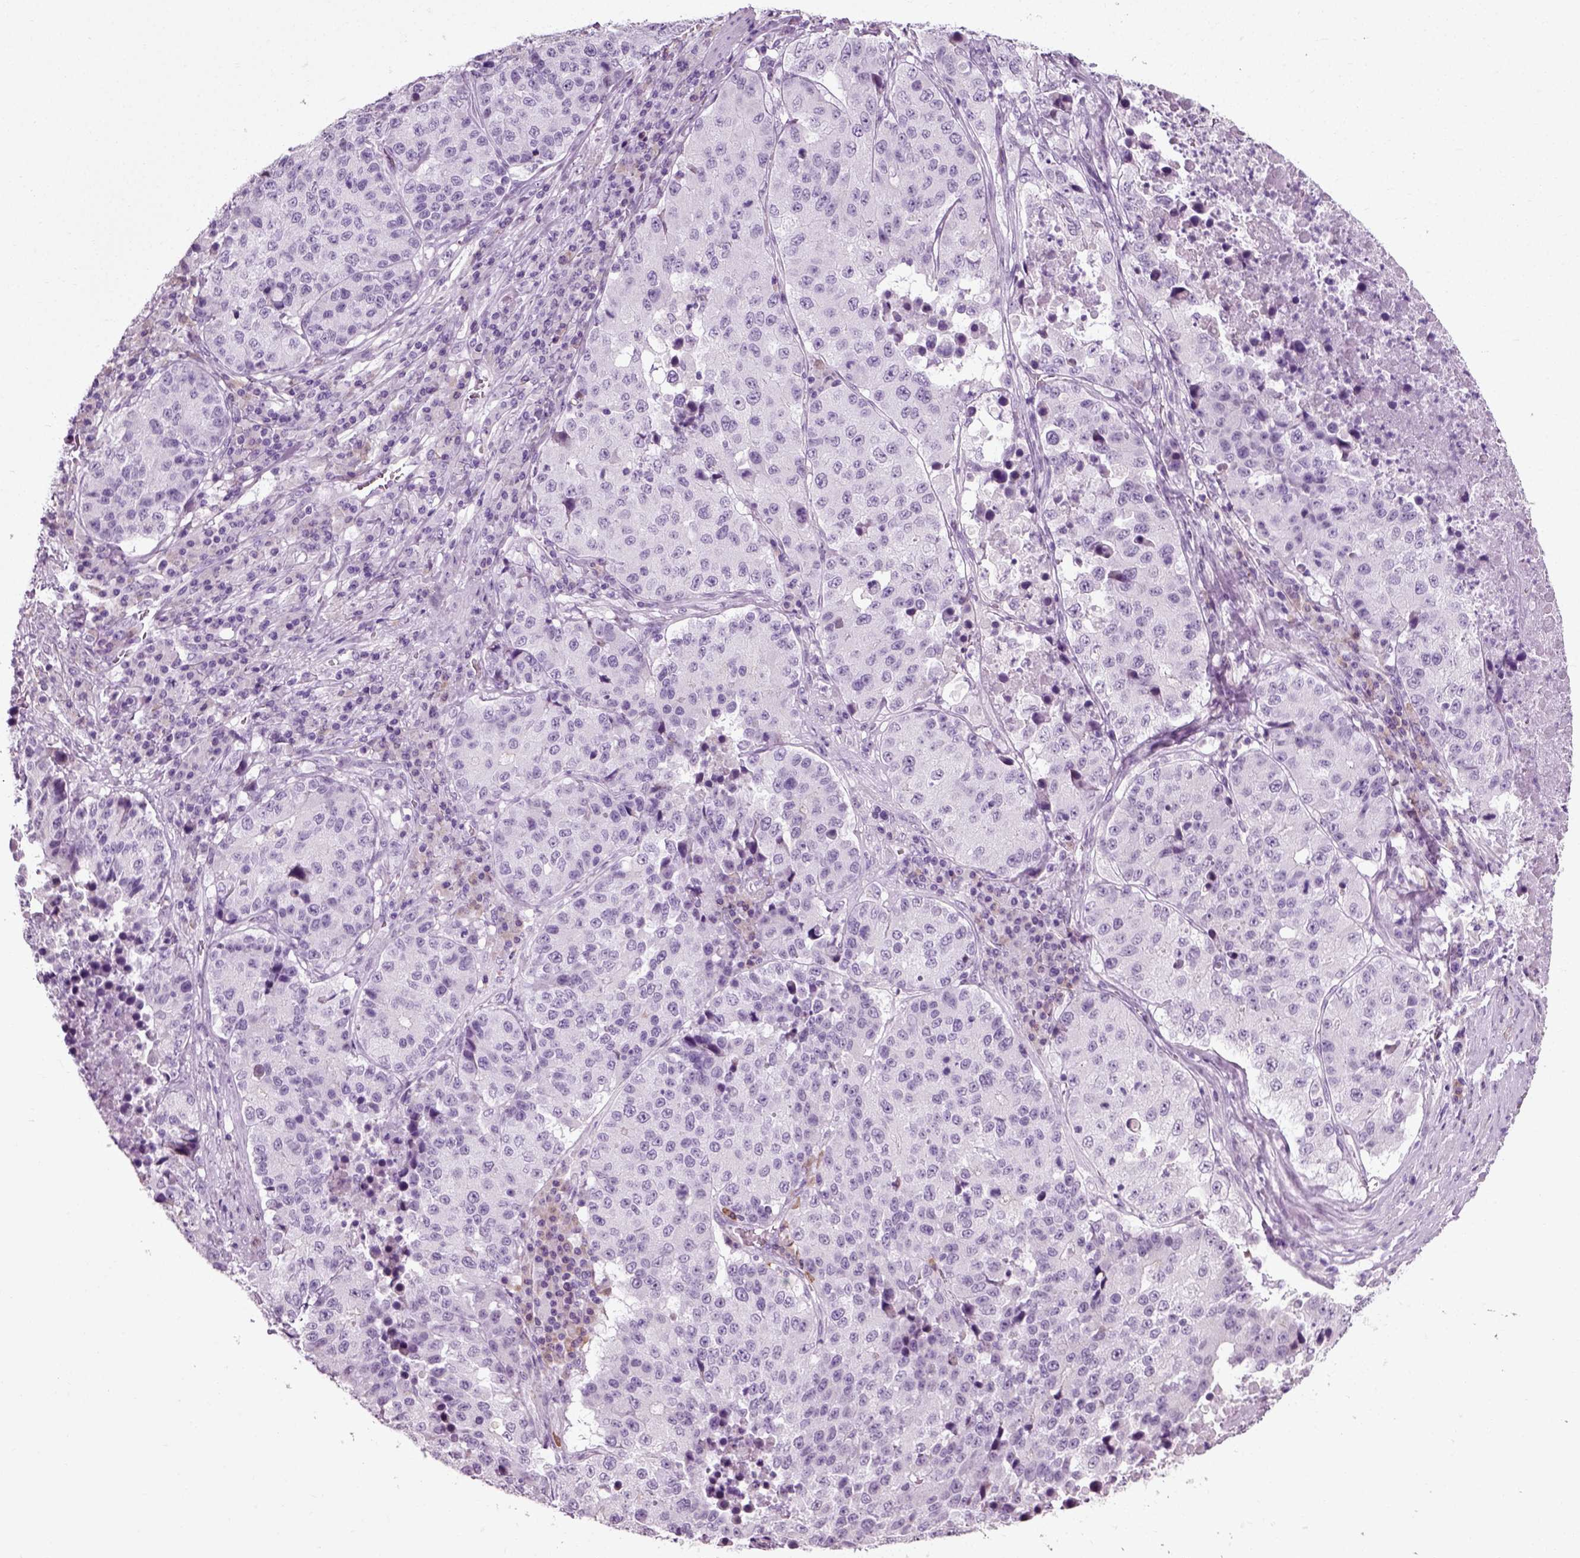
{"staining": {"intensity": "negative", "quantity": "none", "location": "none"}, "tissue": "stomach cancer", "cell_type": "Tumor cells", "image_type": "cancer", "snomed": [{"axis": "morphology", "description": "Adenocarcinoma, NOS"}, {"axis": "topography", "description": "Stomach"}], "caption": "Immunohistochemistry photomicrograph of neoplastic tissue: human adenocarcinoma (stomach) stained with DAB shows no significant protein expression in tumor cells. (Stains: DAB IHC with hematoxylin counter stain, Microscopy: brightfield microscopy at high magnification).", "gene": "SLC26A8", "patient": {"sex": "male", "age": 71}}